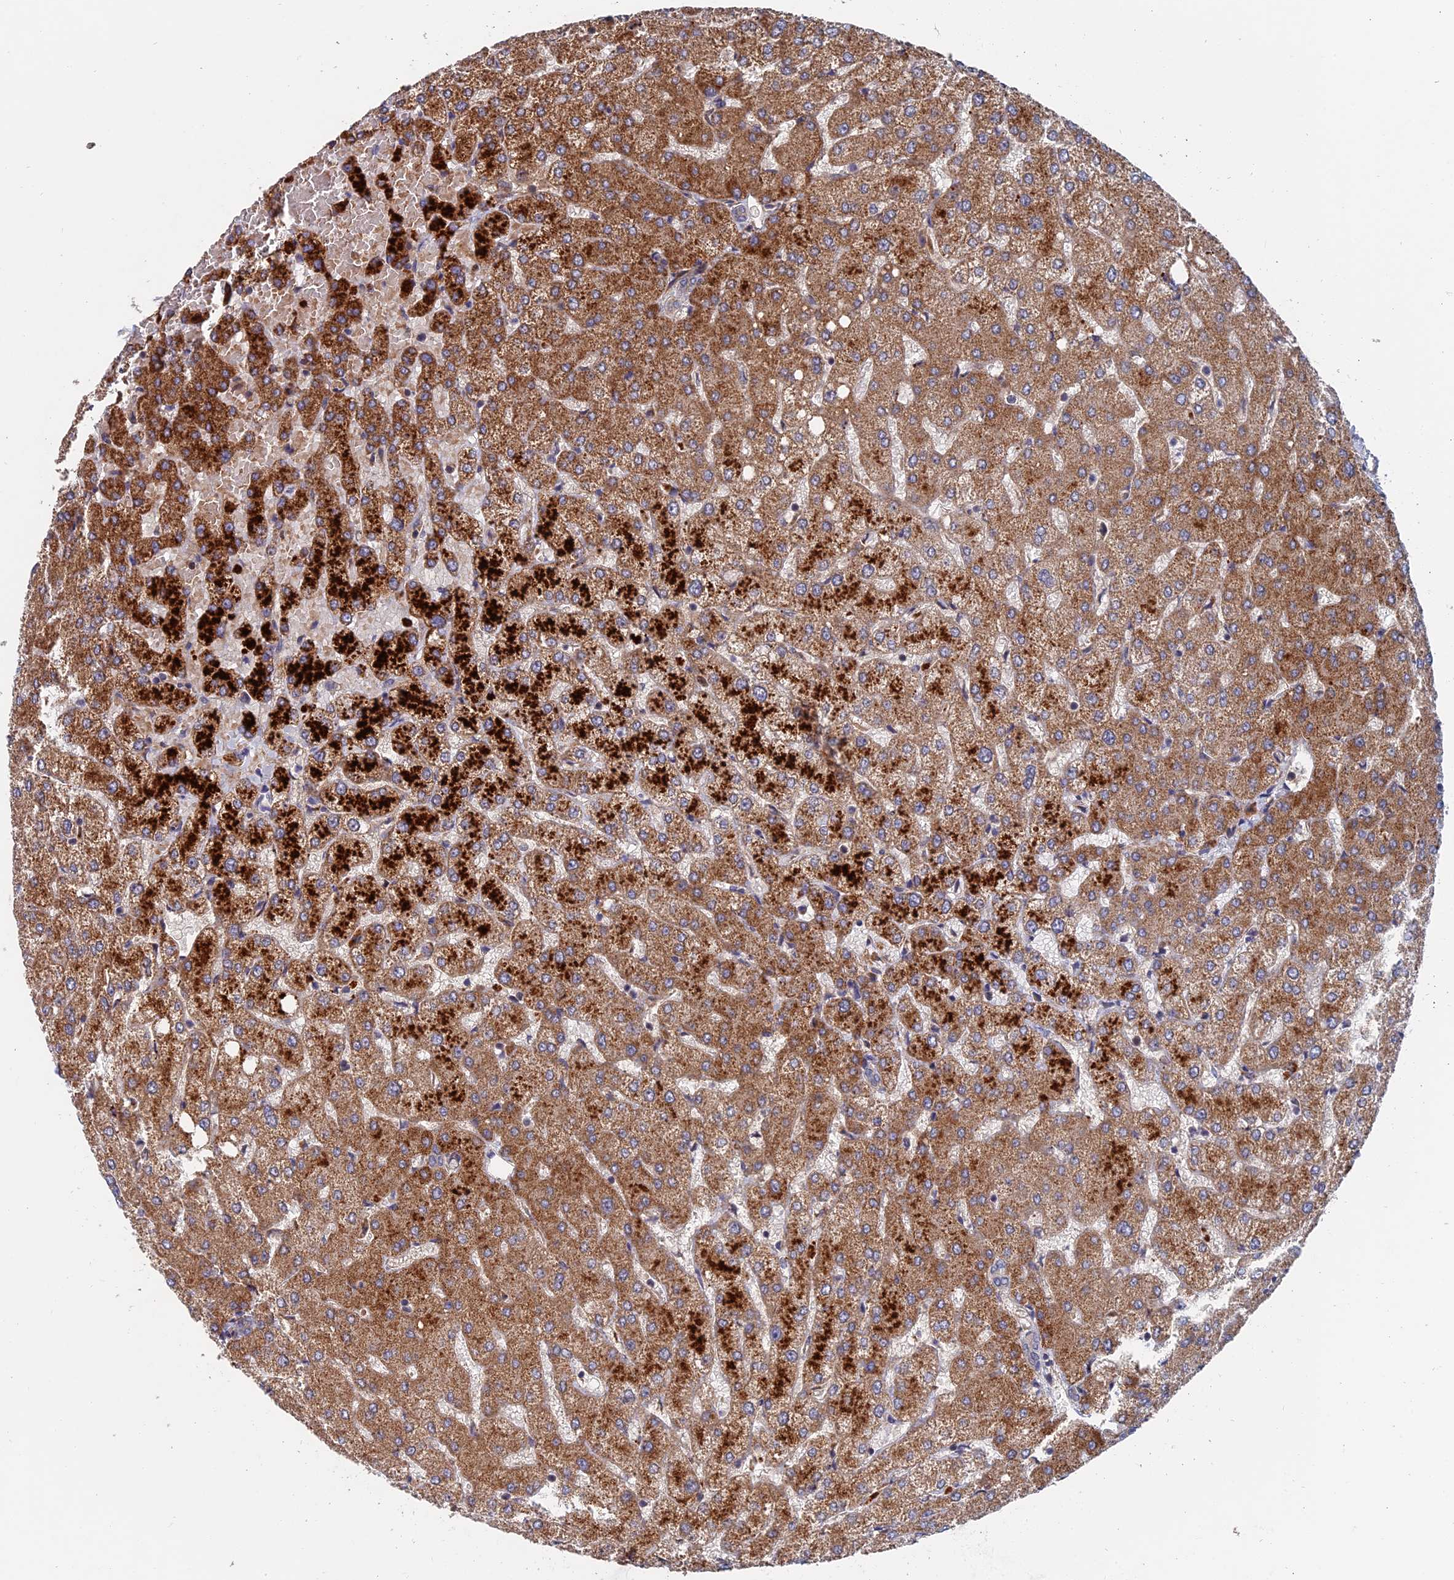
{"staining": {"intensity": "negative", "quantity": "none", "location": "none"}, "tissue": "liver", "cell_type": "Cholangiocytes", "image_type": "normal", "snomed": [{"axis": "morphology", "description": "Normal tissue, NOS"}, {"axis": "topography", "description": "Liver"}], "caption": "Immunohistochemical staining of benign liver reveals no significant positivity in cholangiocytes. The staining is performed using DAB brown chromogen with nuclei counter-stained in using hematoxylin.", "gene": "TRAPPC2L", "patient": {"sex": "female", "age": 54}}